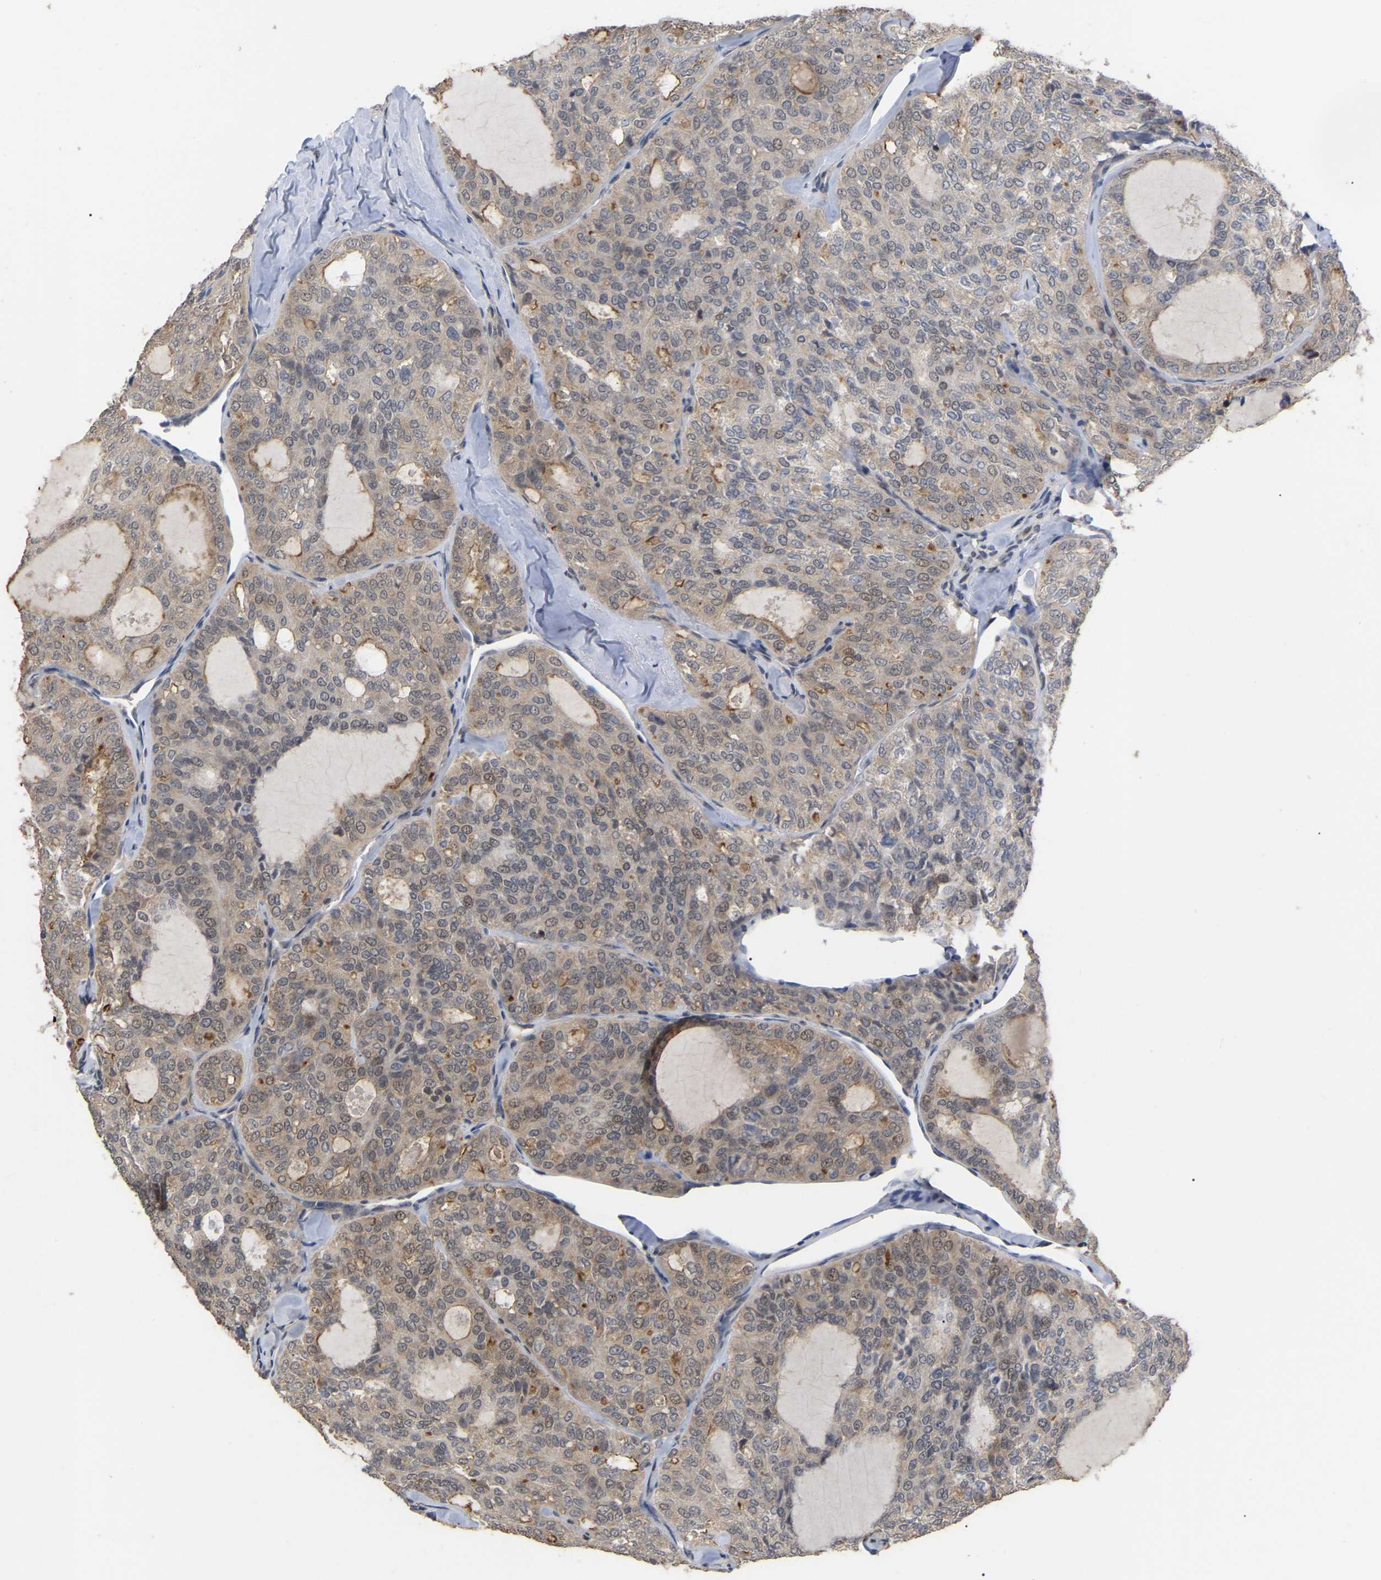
{"staining": {"intensity": "moderate", "quantity": "<25%", "location": "cytoplasmic/membranous,nuclear"}, "tissue": "thyroid cancer", "cell_type": "Tumor cells", "image_type": "cancer", "snomed": [{"axis": "morphology", "description": "Follicular adenoma carcinoma, NOS"}, {"axis": "topography", "description": "Thyroid gland"}], "caption": "Immunohistochemistry (IHC) (DAB (3,3'-diaminobenzidine)) staining of thyroid cancer (follicular adenoma carcinoma) demonstrates moderate cytoplasmic/membranous and nuclear protein positivity in about <25% of tumor cells.", "gene": "JAZF1", "patient": {"sex": "male", "age": 75}}